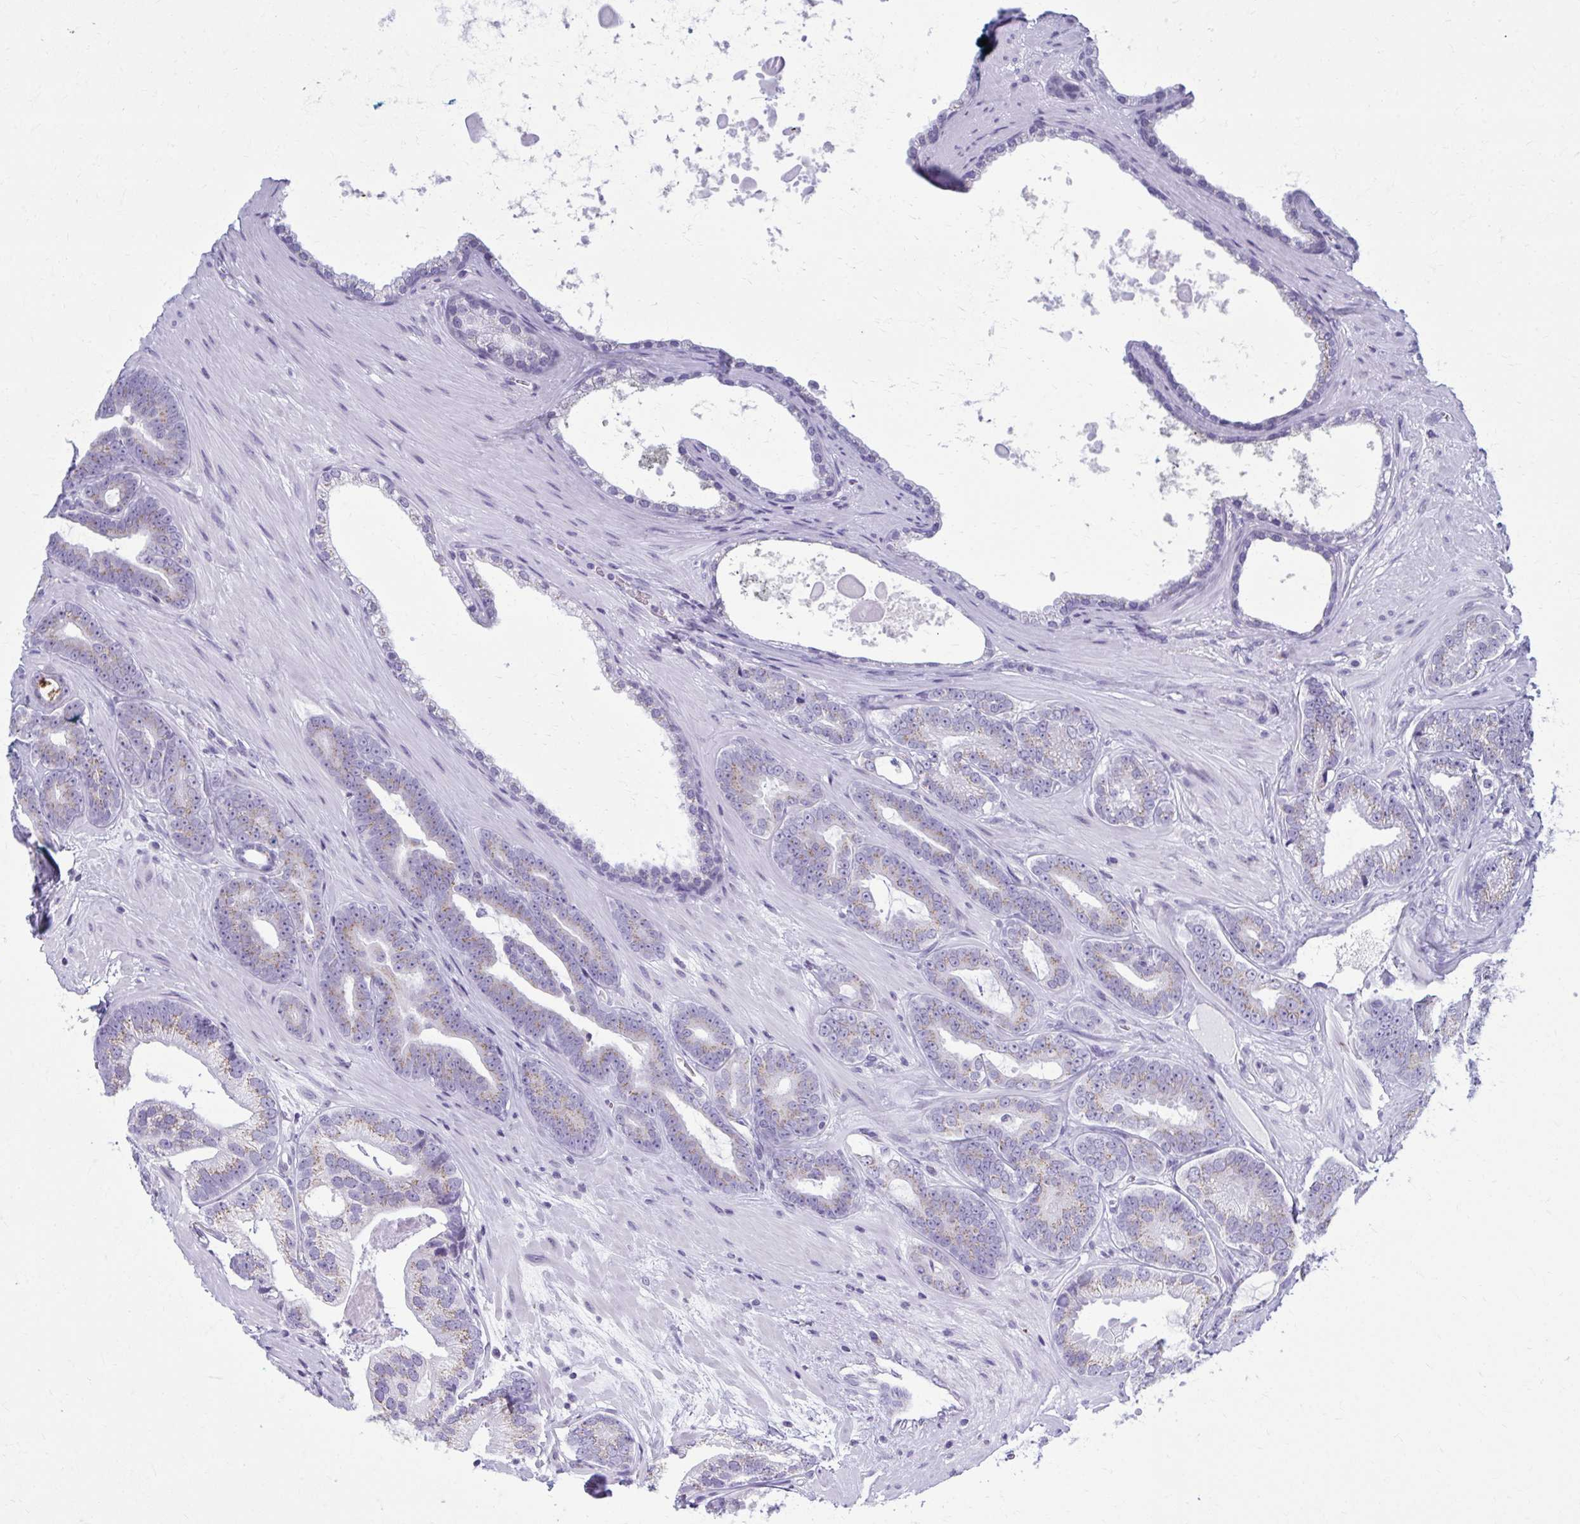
{"staining": {"intensity": "weak", "quantity": "25%-75%", "location": "cytoplasmic/membranous"}, "tissue": "prostate cancer", "cell_type": "Tumor cells", "image_type": "cancer", "snomed": [{"axis": "morphology", "description": "Adenocarcinoma, Low grade"}, {"axis": "topography", "description": "Prostate"}], "caption": "A high-resolution photomicrograph shows IHC staining of prostate cancer (low-grade adenocarcinoma), which demonstrates weak cytoplasmic/membranous expression in about 25%-75% of tumor cells.", "gene": "SCLY", "patient": {"sex": "male", "age": 61}}